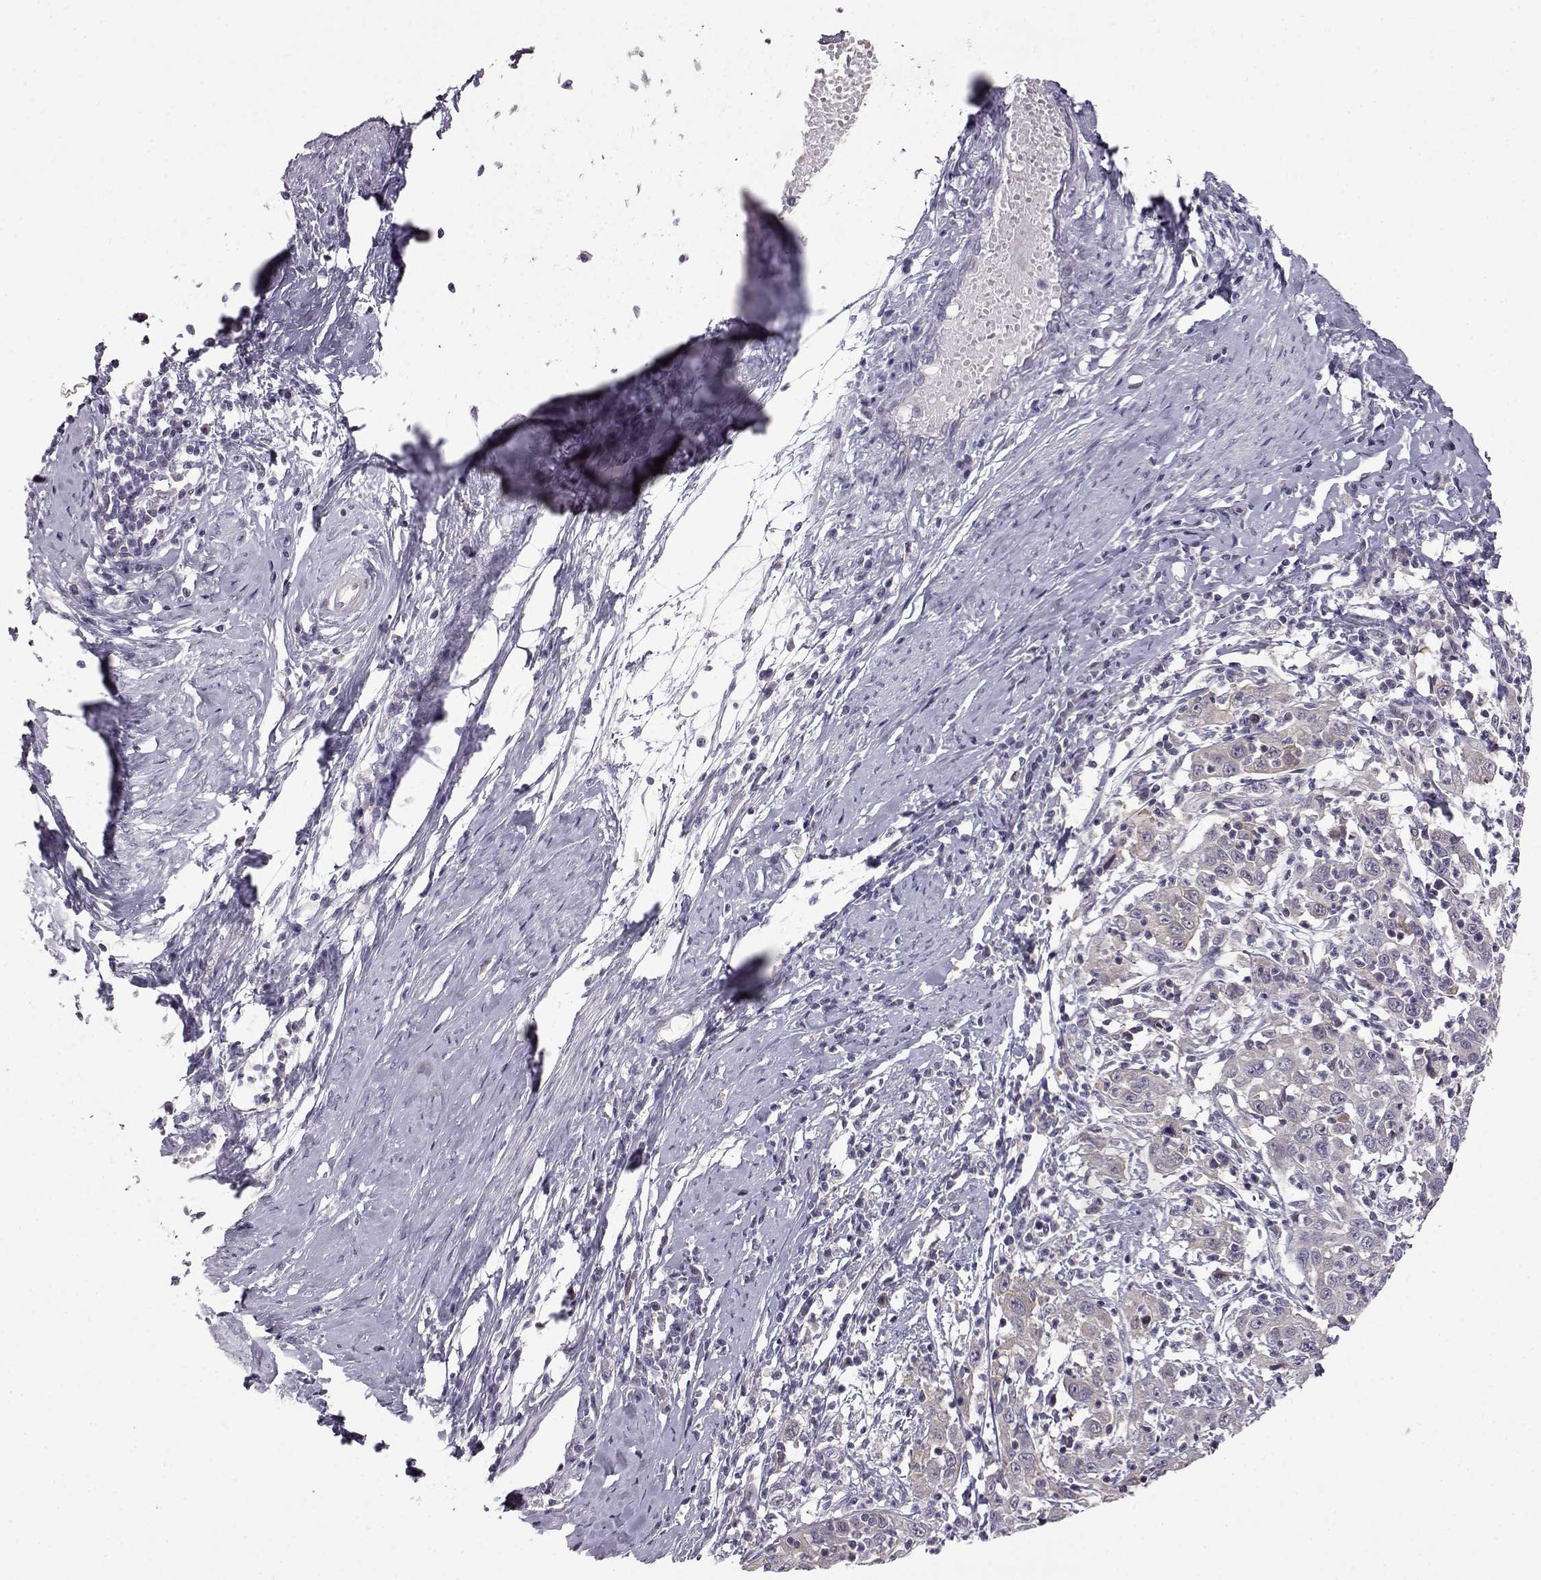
{"staining": {"intensity": "negative", "quantity": "none", "location": "none"}, "tissue": "cervical cancer", "cell_type": "Tumor cells", "image_type": "cancer", "snomed": [{"axis": "morphology", "description": "Squamous cell carcinoma, NOS"}, {"axis": "topography", "description": "Cervix"}], "caption": "A histopathology image of squamous cell carcinoma (cervical) stained for a protein demonstrates no brown staining in tumor cells.", "gene": "VGF", "patient": {"sex": "female", "age": 46}}